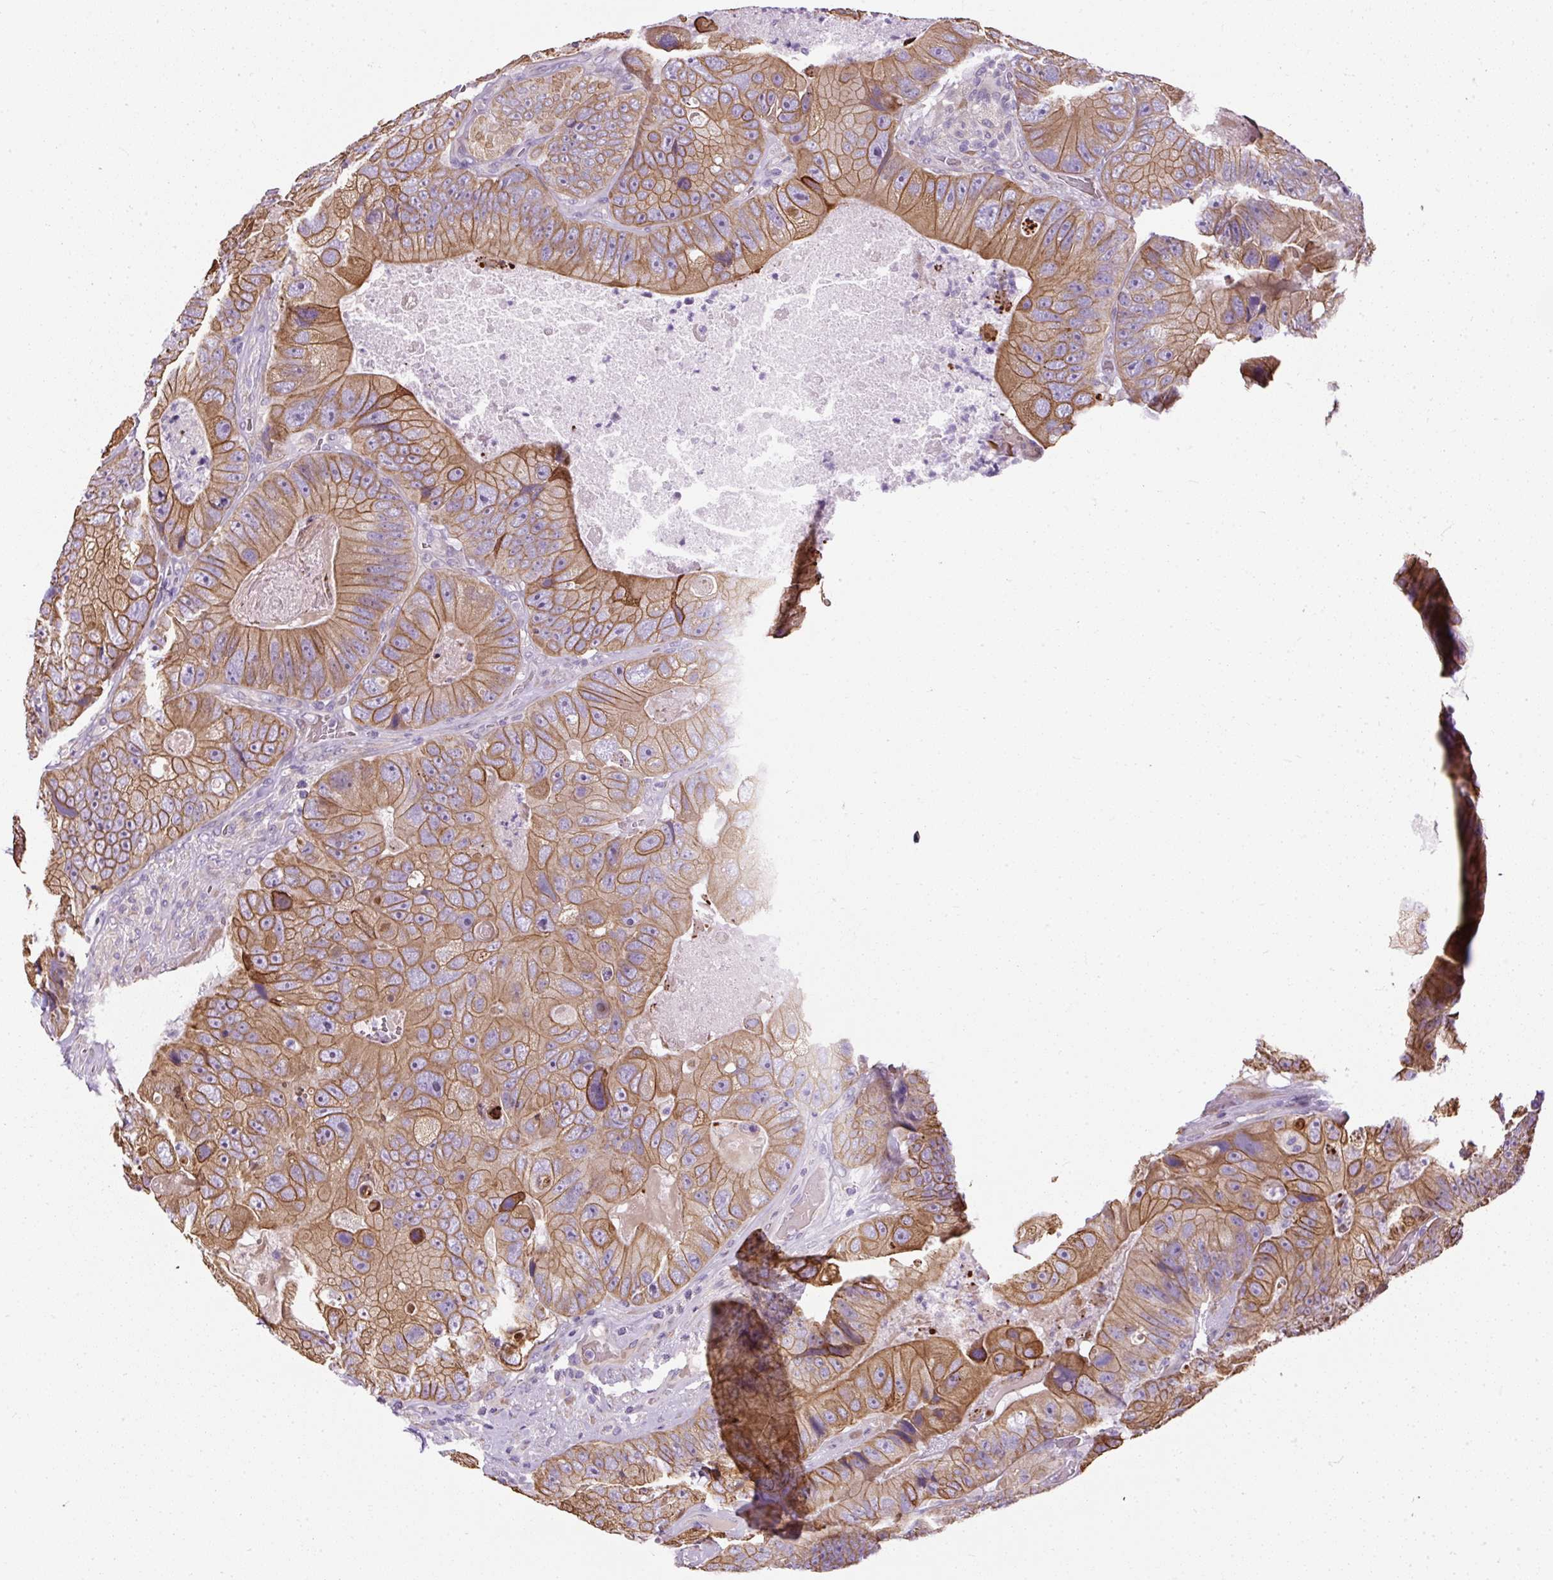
{"staining": {"intensity": "moderate", "quantity": ">75%", "location": "cytoplasmic/membranous"}, "tissue": "colorectal cancer", "cell_type": "Tumor cells", "image_type": "cancer", "snomed": [{"axis": "morphology", "description": "Adenocarcinoma, NOS"}, {"axis": "topography", "description": "Colon"}], "caption": "An immunohistochemistry micrograph of neoplastic tissue is shown. Protein staining in brown highlights moderate cytoplasmic/membranous positivity in colorectal cancer (adenocarcinoma) within tumor cells.", "gene": "FAM149A", "patient": {"sex": "female", "age": 86}}